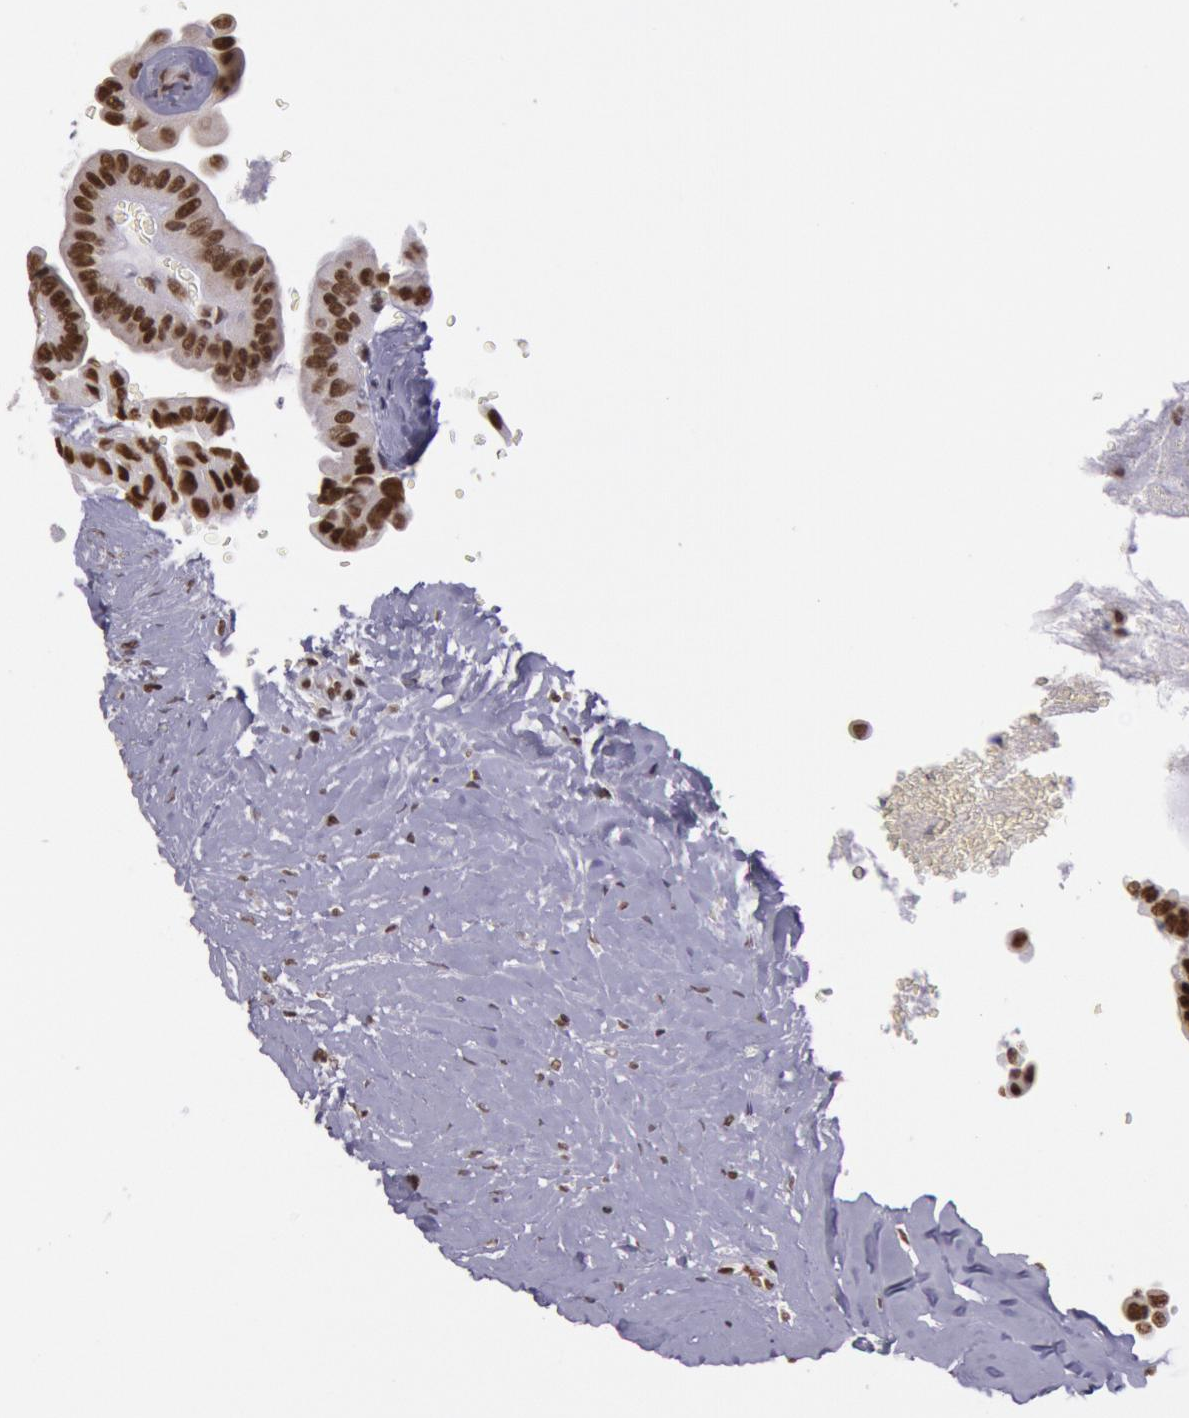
{"staining": {"intensity": "moderate", "quantity": ">75%", "location": "nuclear"}, "tissue": "thyroid cancer", "cell_type": "Tumor cells", "image_type": "cancer", "snomed": [{"axis": "morphology", "description": "Papillary adenocarcinoma, NOS"}, {"axis": "topography", "description": "Thyroid gland"}], "caption": "Immunohistochemistry micrograph of neoplastic tissue: human thyroid cancer (papillary adenocarcinoma) stained using immunohistochemistry reveals medium levels of moderate protein expression localized specifically in the nuclear of tumor cells, appearing as a nuclear brown color.", "gene": "NKAP", "patient": {"sex": "male", "age": 87}}